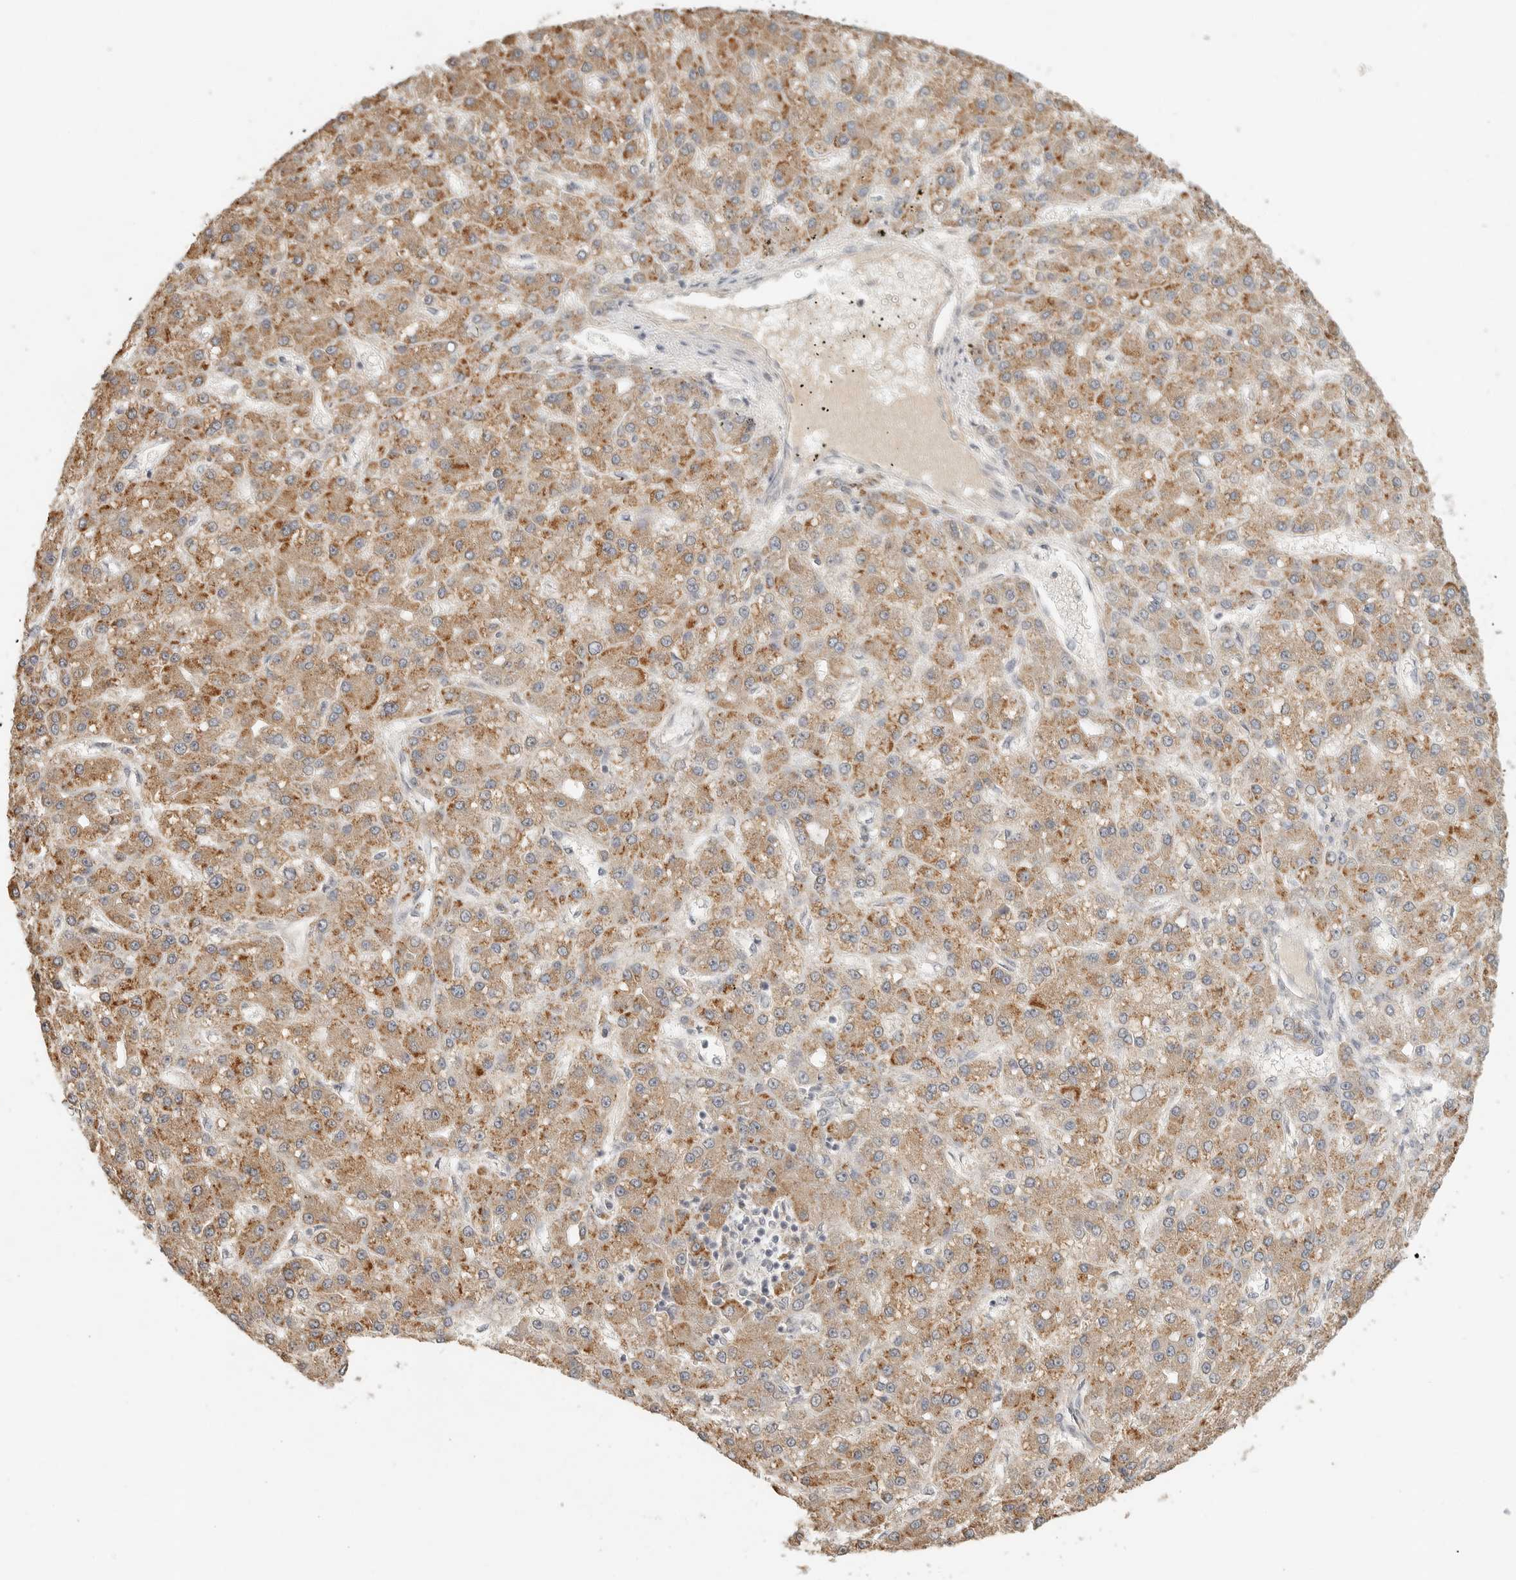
{"staining": {"intensity": "moderate", "quantity": ">75%", "location": "cytoplasmic/membranous"}, "tissue": "liver cancer", "cell_type": "Tumor cells", "image_type": "cancer", "snomed": [{"axis": "morphology", "description": "Carcinoma, Hepatocellular, NOS"}, {"axis": "topography", "description": "Liver"}], "caption": "A high-resolution histopathology image shows immunohistochemistry (IHC) staining of liver cancer (hepatocellular carcinoma), which displays moderate cytoplasmic/membranous expression in about >75% of tumor cells.", "gene": "SLC25A36", "patient": {"sex": "male", "age": 67}}